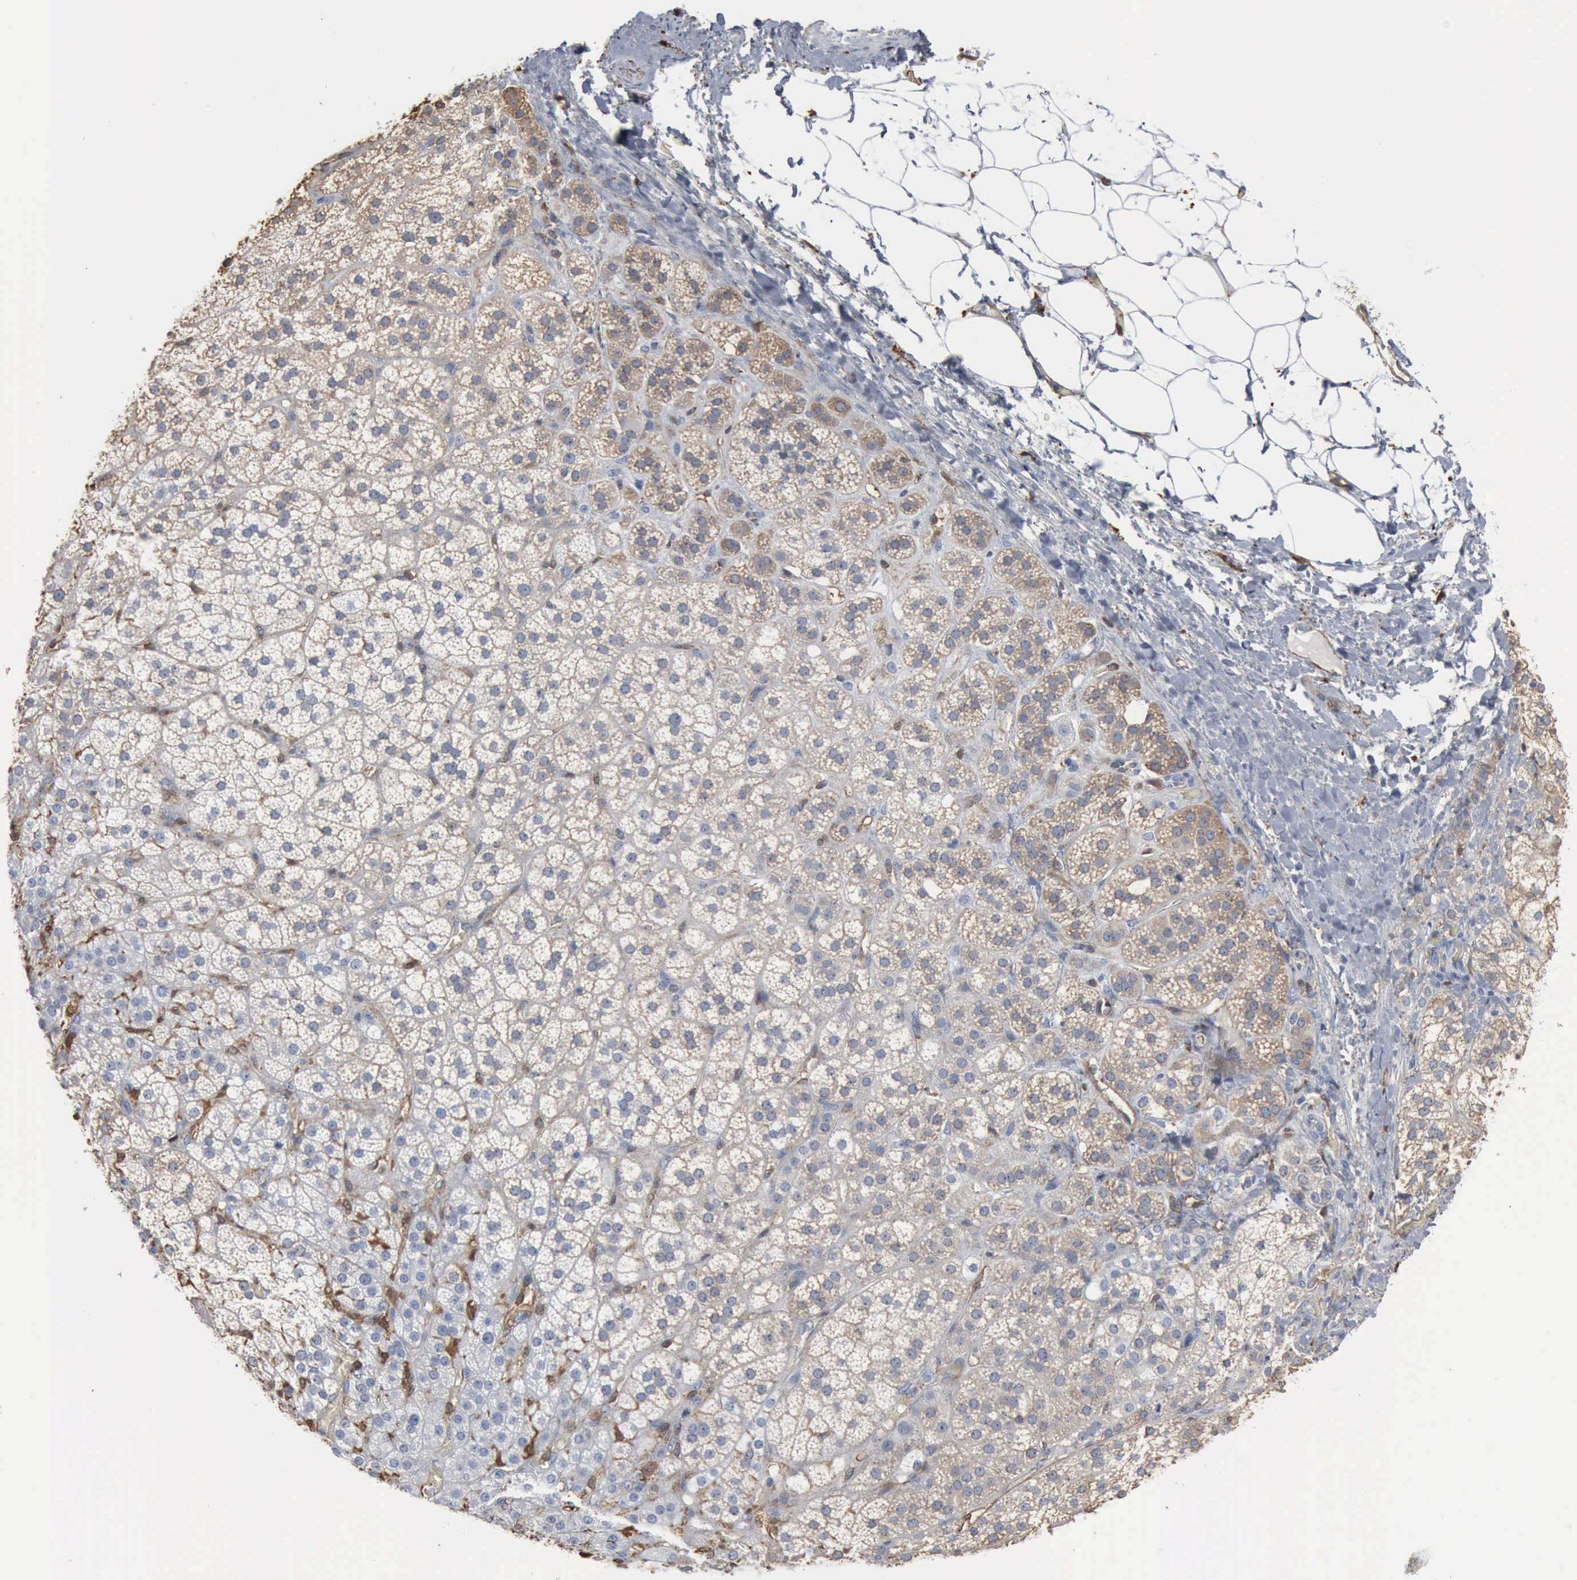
{"staining": {"intensity": "weak", "quantity": ">75%", "location": "cytoplasmic/membranous"}, "tissue": "adrenal gland", "cell_type": "Glandular cells", "image_type": "normal", "snomed": [{"axis": "morphology", "description": "Normal tissue, NOS"}, {"axis": "topography", "description": "Adrenal gland"}], "caption": "Immunohistochemical staining of normal human adrenal gland displays low levels of weak cytoplasmic/membranous staining in about >75% of glandular cells.", "gene": "FSCN1", "patient": {"sex": "female", "age": 60}}